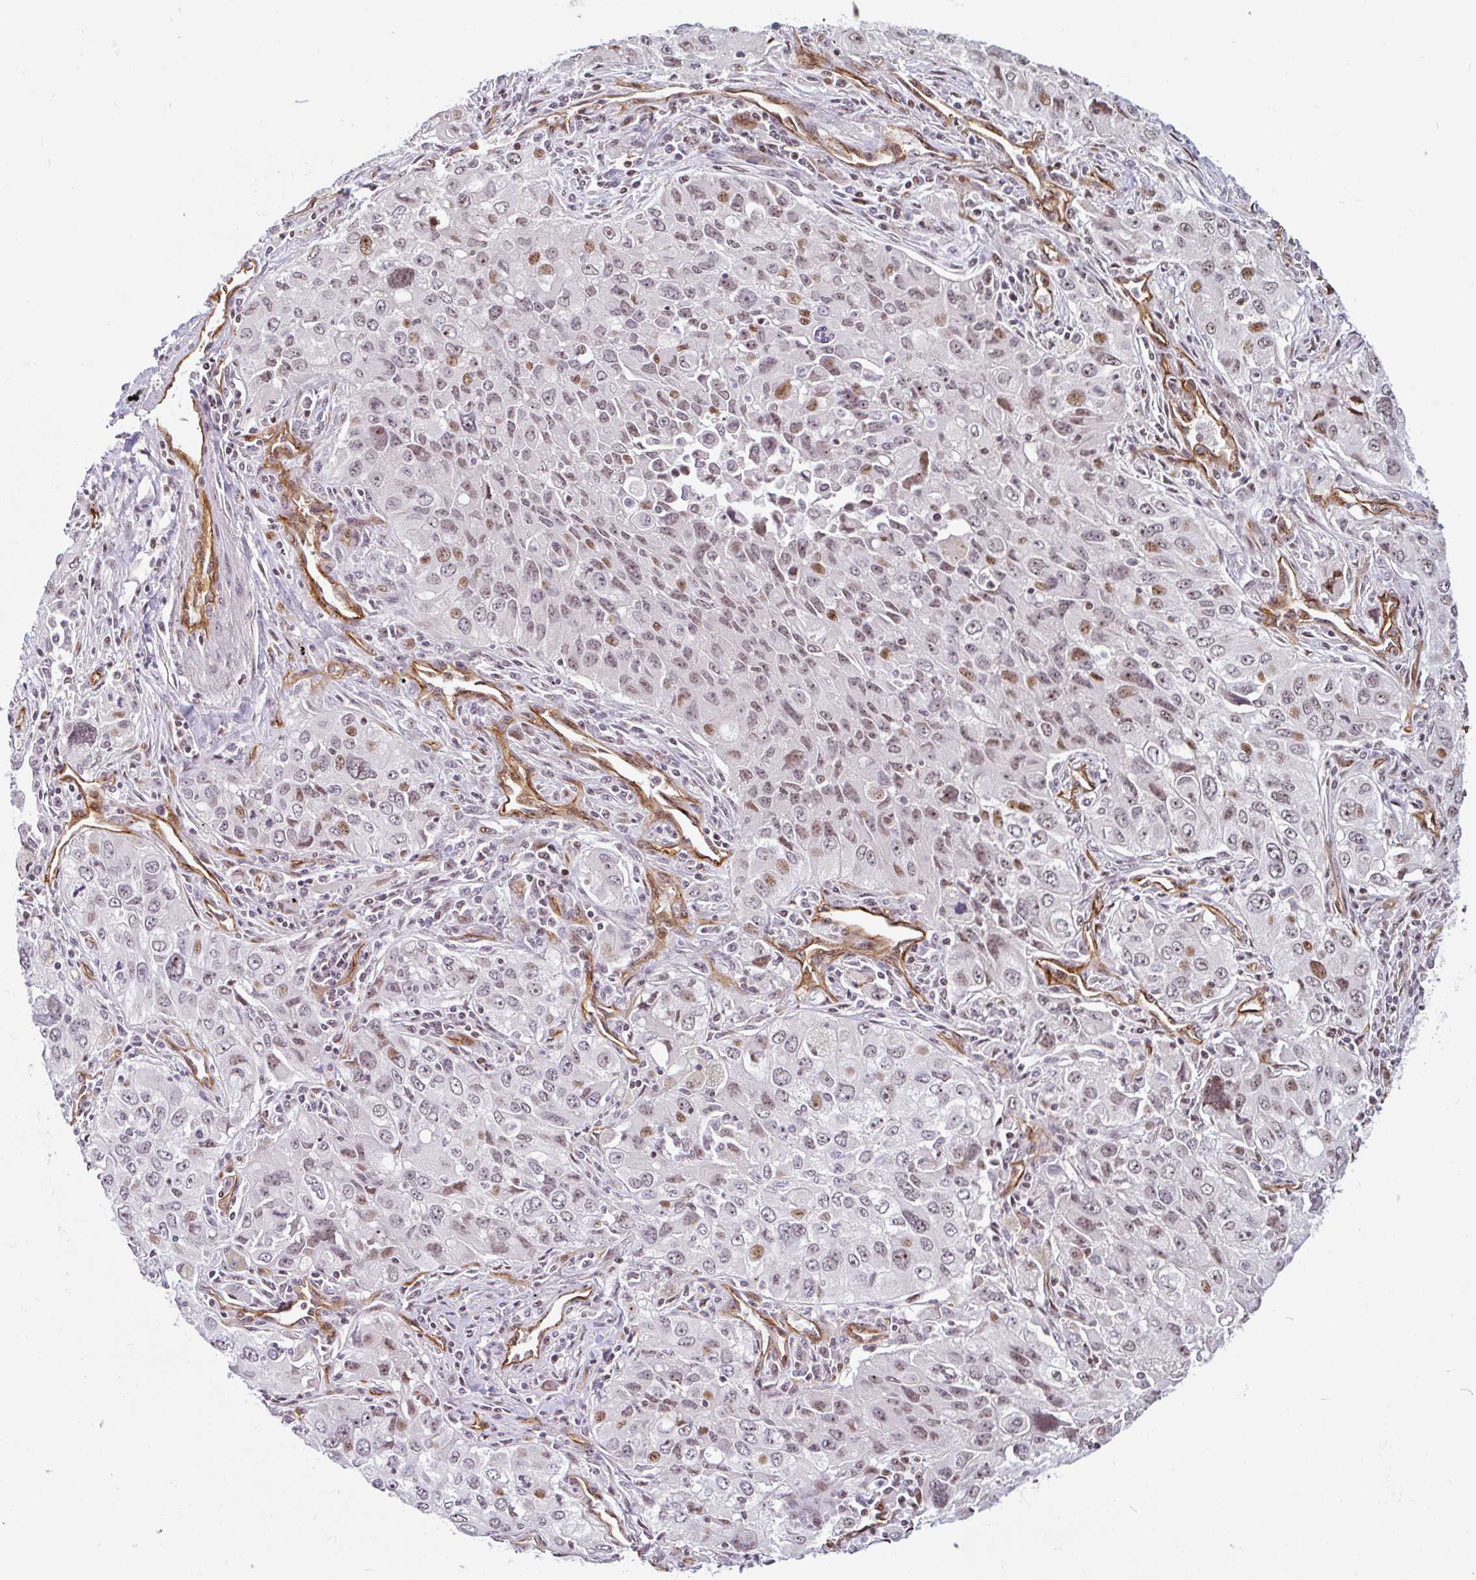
{"staining": {"intensity": "moderate", "quantity": "25%-75%", "location": "nuclear"}, "tissue": "lung cancer", "cell_type": "Tumor cells", "image_type": "cancer", "snomed": [{"axis": "morphology", "description": "Adenocarcinoma, NOS"}, {"axis": "morphology", "description": "Adenocarcinoma, metastatic, NOS"}, {"axis": "topography", "description": "Lymph node"}, {"axis": "topography", "description": "Lung"}], "caption": "The immunohistochemical stain highlights moderate nuclear positivity in tumor cells of lung cancer (metastatic adenocarcinoma) tissue. (Brightfield microscopy of DAB IHC at high magnification).", "gene": "ZNF689", "patient": {"sex": "female", "age": 42}}